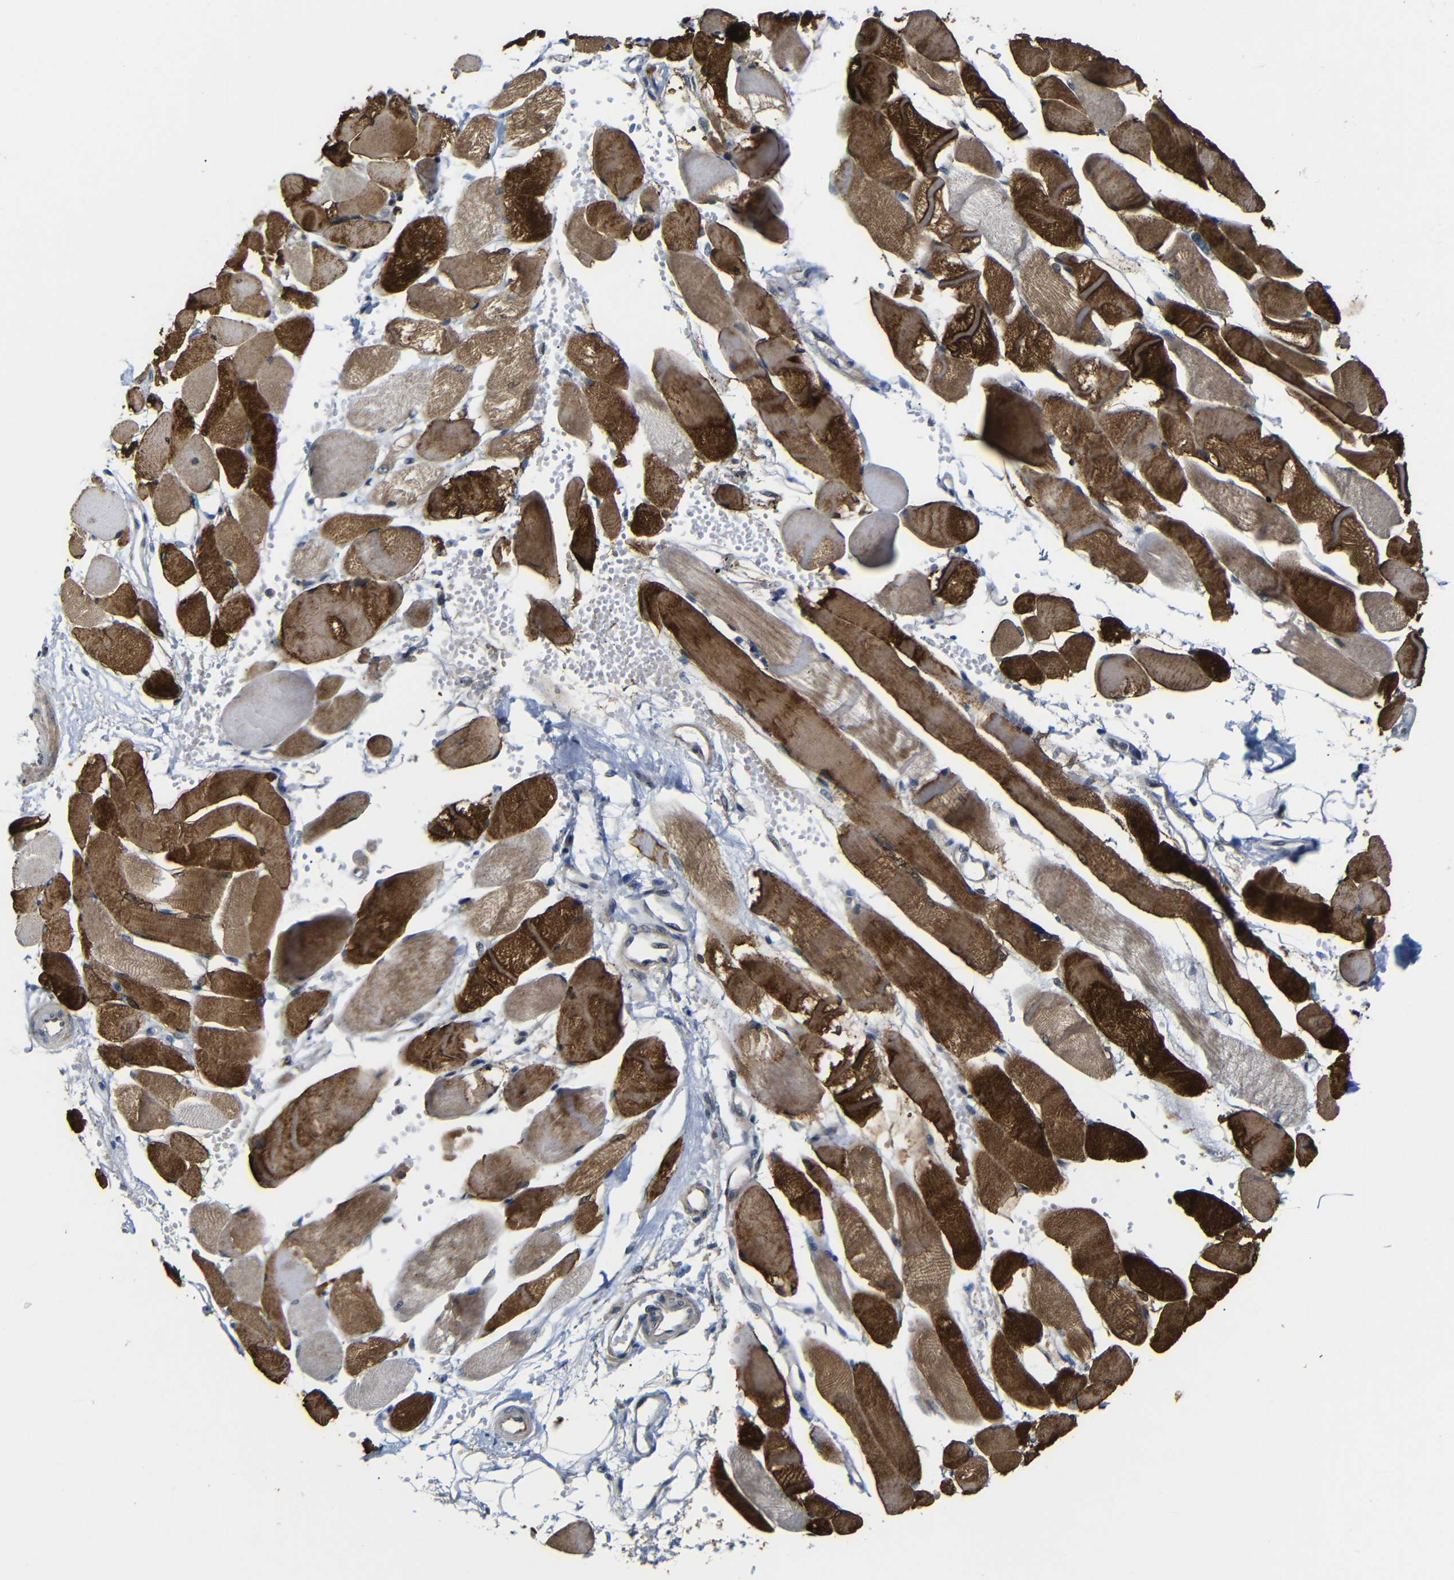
{"staining": {"intensity": "strong", "quantity": ">75%", "location": "cytoplasmic/membranous"}, "tissue": "skeletal muscle", "cell_type": "Myocytes", "image_type": "normal", "snomed": [{"axis": "morphology", "description": "Normal tissue, NOS"}, {"axis": "topography", "description": "Skeletal muscle"}, {"axis": "topography", "description": "Peripheral nerve tissue"}], "caption": "Protein positivity by IHC displays strong cytoplasmic/membranous expression in about >75% of myocytes in unremarkable skeletal muscle.", "gene": "P3H2", "patient": {"sex": "female", "age": 84}}